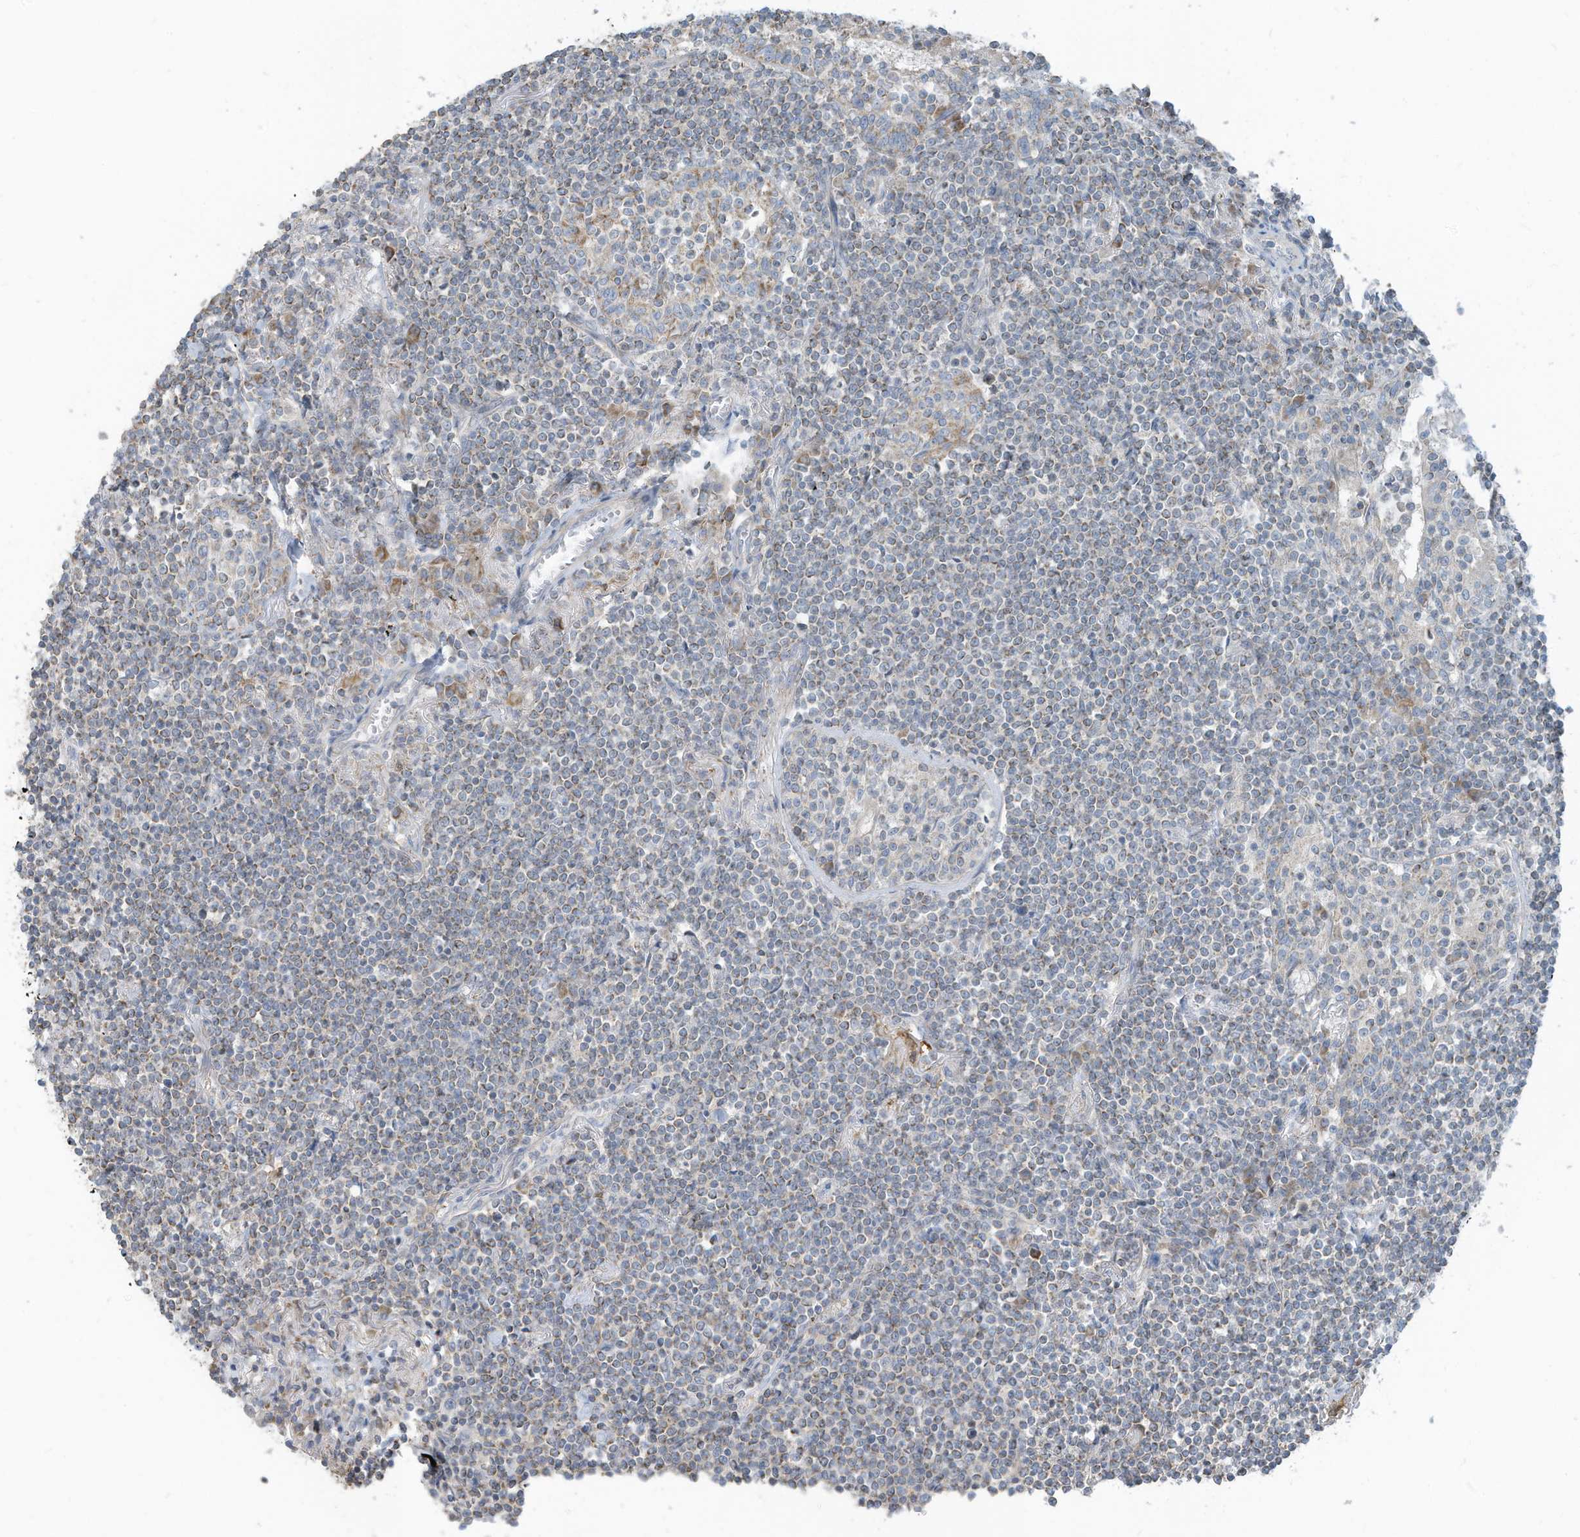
{"staining": {"intensity": "weak", "quantity": "25%-75%", "location": "cytoplasmic/membranous"}, "tissue": "lymphoma", "cell_type": "Tumor cells", "image_type": "cancer", "snomed": [{"axis": "morphology", "description": "Malignant lymphoma, non-Hodgkin's type, Low grade"}, {"axis": "topography", "description": "Lung"}], "caption": "Immunohistochemical staining of human low-grade malignant lymphoma, non-Hodgkin's type demonstrates low levels of weak cytoplasmic/membranous positivity in about 25%-75% of tumor cells.", "gene": "GTPBP2", "patient": {"sex": "female", "age": 71}}